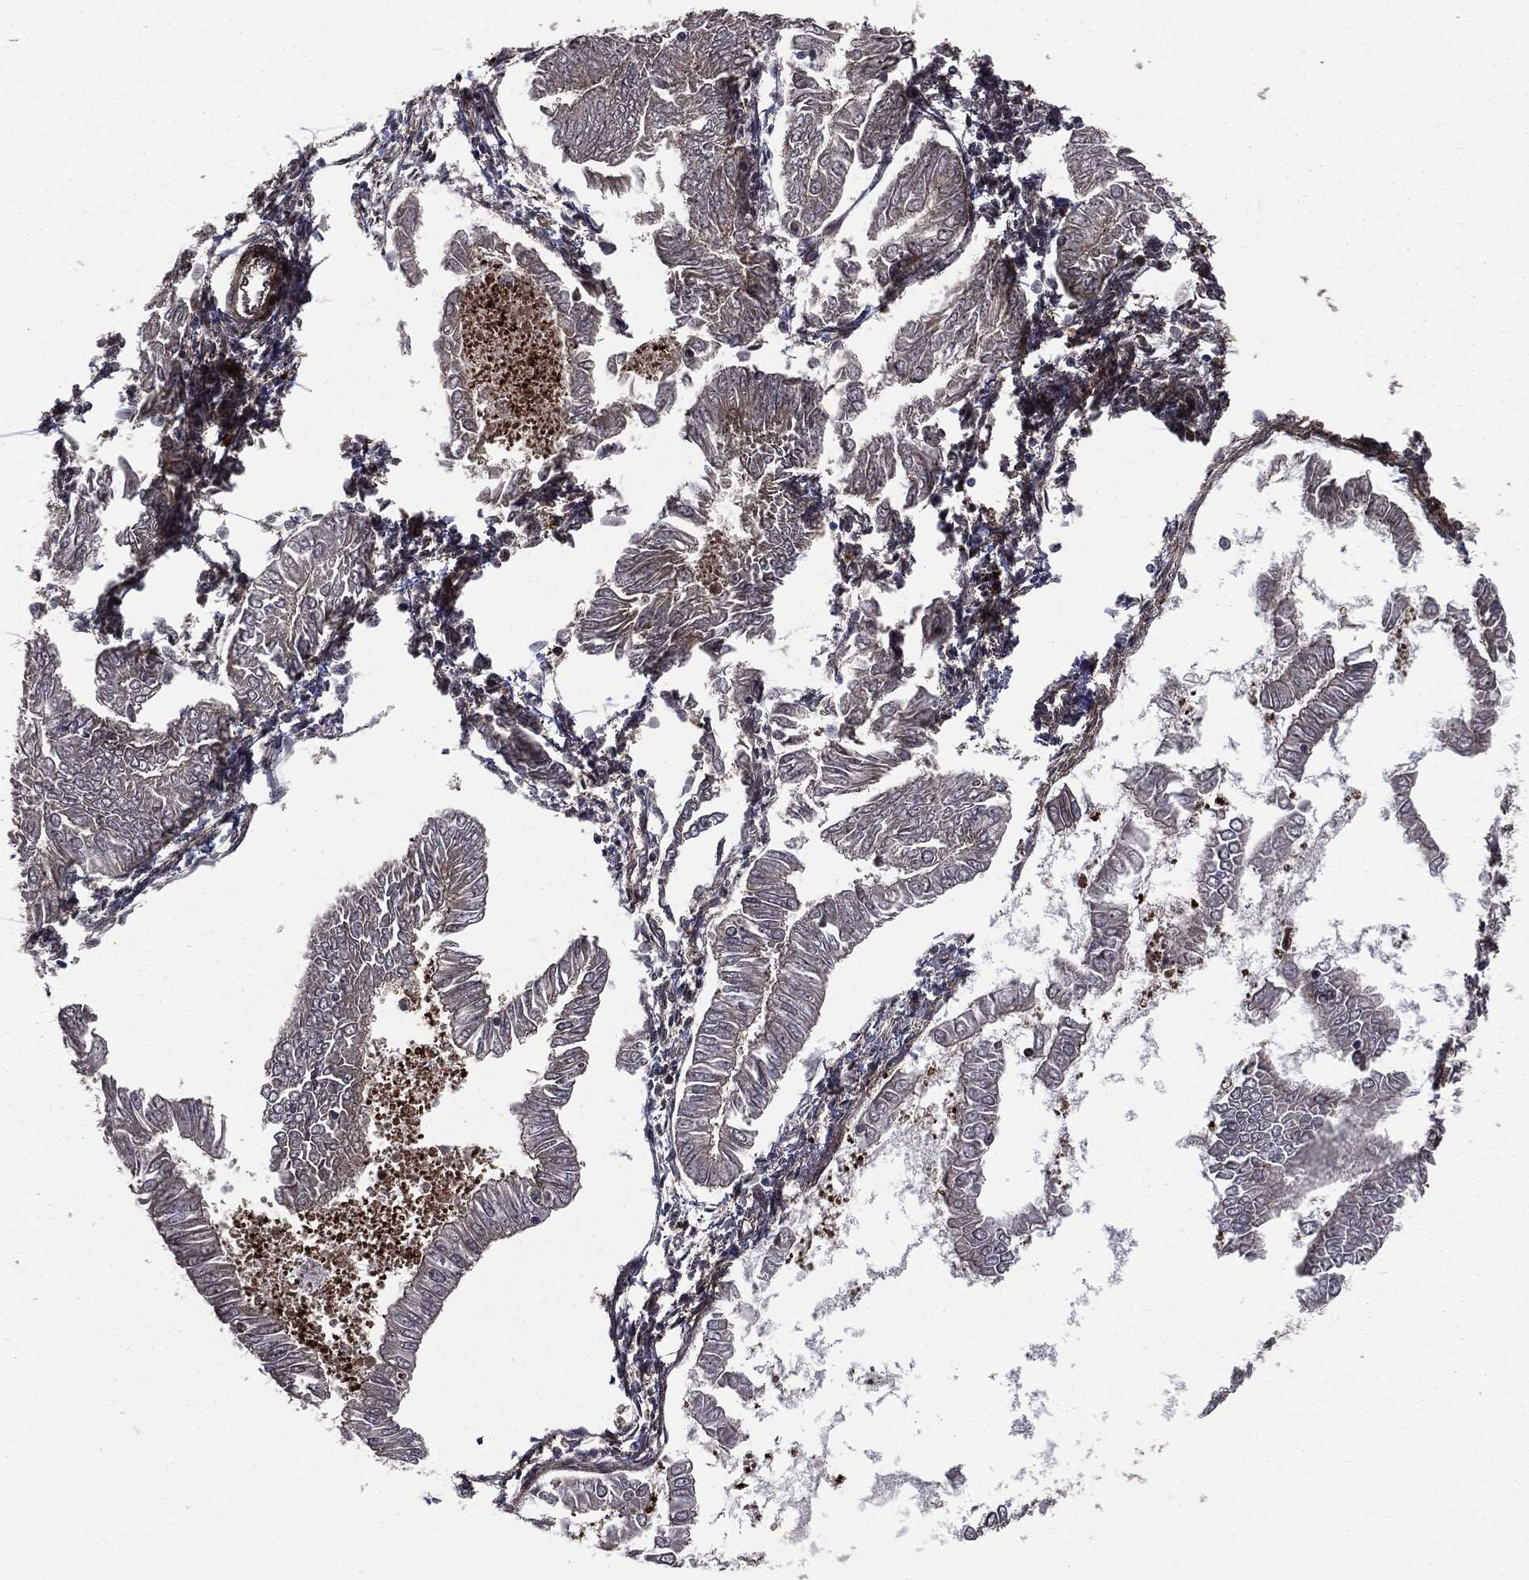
{"staining": {"intensity": "negative", "quantity": "none", "location": "none"}, "tissue": "endometrial cancer", "cell_type": "Tumor cells", "image_type": "cancer", "snomed": [{"axis": "morphology", "description": "Adenocarcinoma, NOS"}, {"axis": "topography", "description": "Endometrium"}], "caption": "Immunohistochemistry (IHC) photomicrograph of adenocarcinoma (endometrial) stained for a protein (brown), which exhibits no staining in tumor cells. (DAB (3,3'-diaminobenzidine) immunohistochemistry, high magnification).", "gene": "SMAD4", "patient": {"sex": "female", "age": 53}}